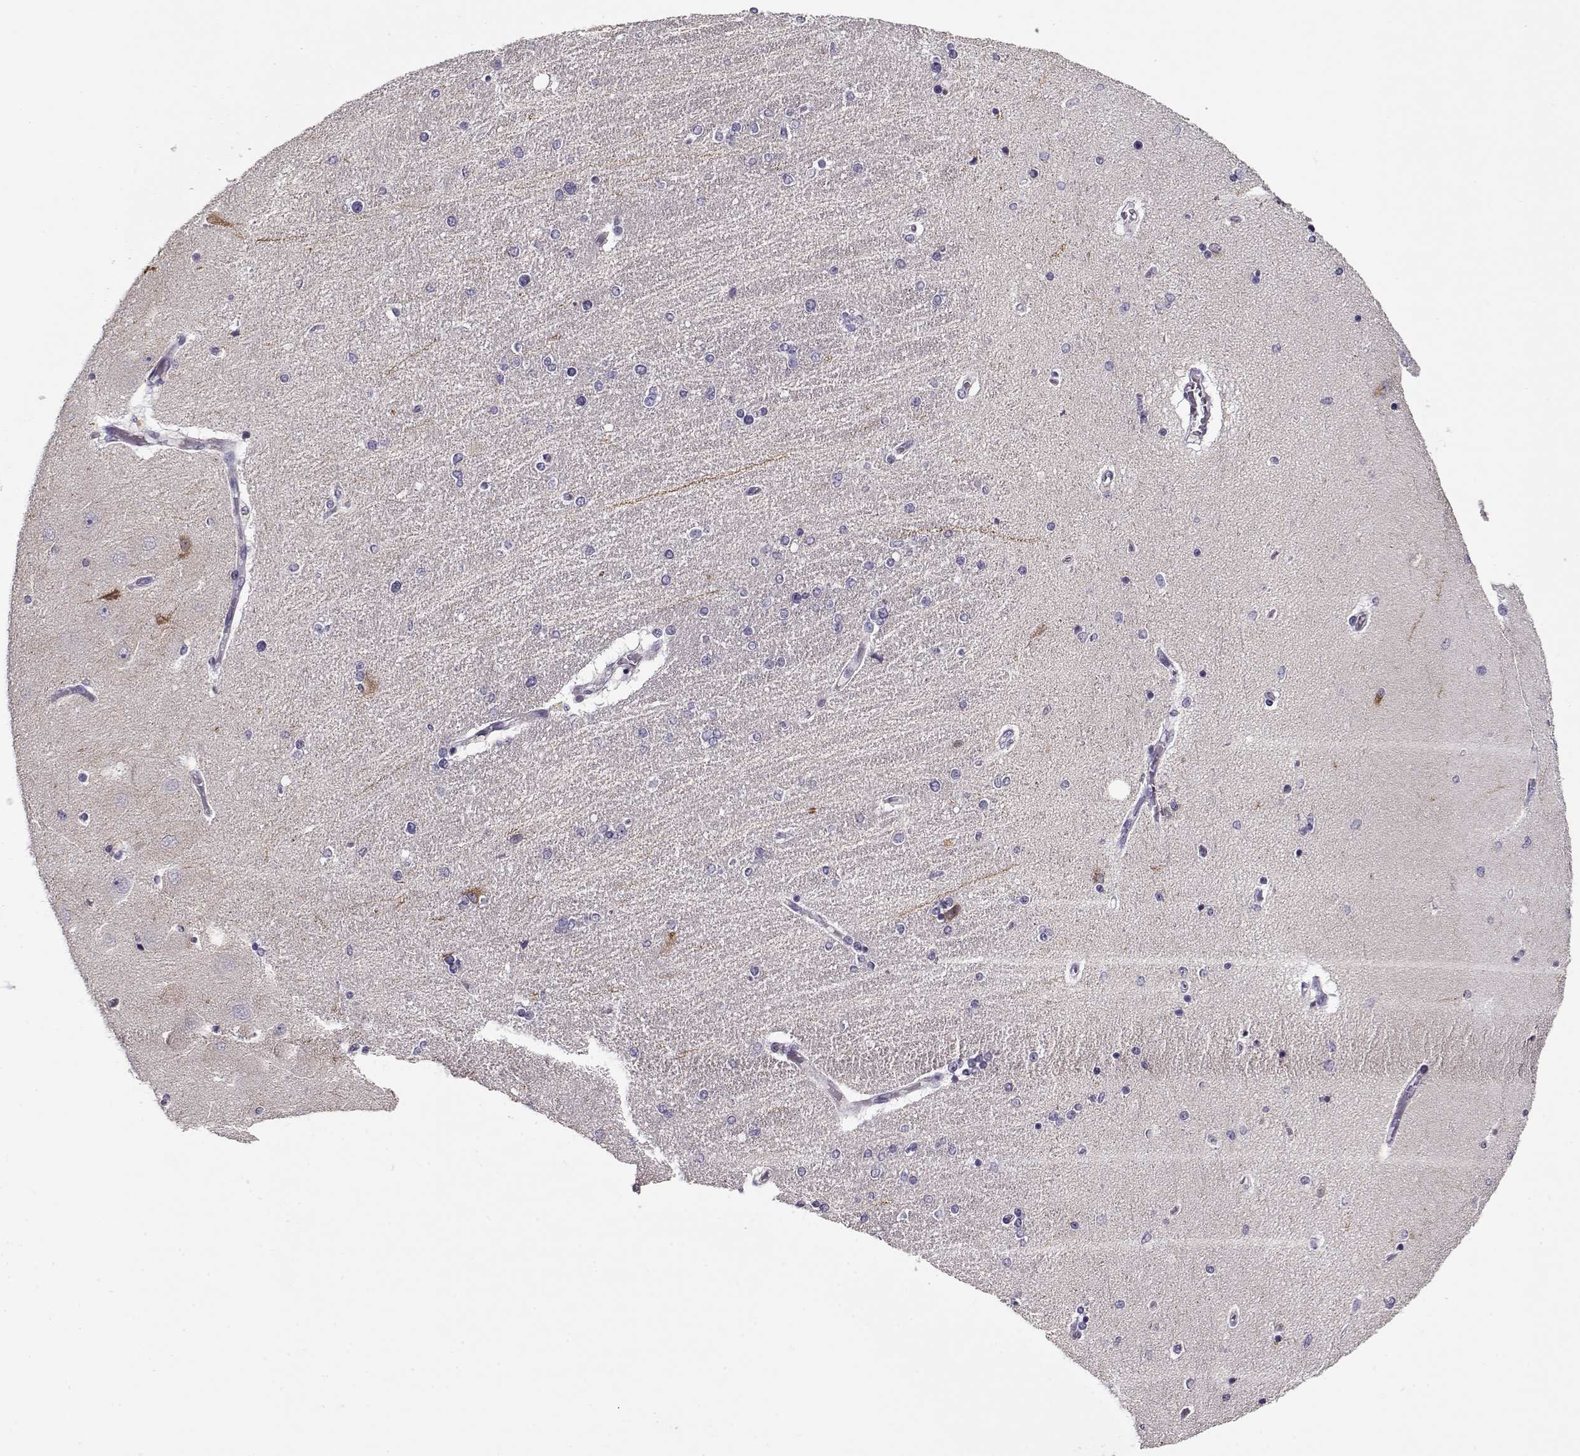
{"staining": {"intensity": "negative", "quantity": "none", "location": "none"}, "tissue": "hippocampus", "cell_type": "Glial cells", "image_type": "normal", "snomed": [{"axis": "morphology", "description": "Normal tissue, NOS"}, {"axis": "topography", "description": "Hippocampus"}], "caption": "High power microscopy image of an immunohistochemistry (IHC) image of normal hippocampus, revealing no significant positivity in glial cells.", "gene": "CCDC136", "patient": {"sex": "female", "age": 54}}